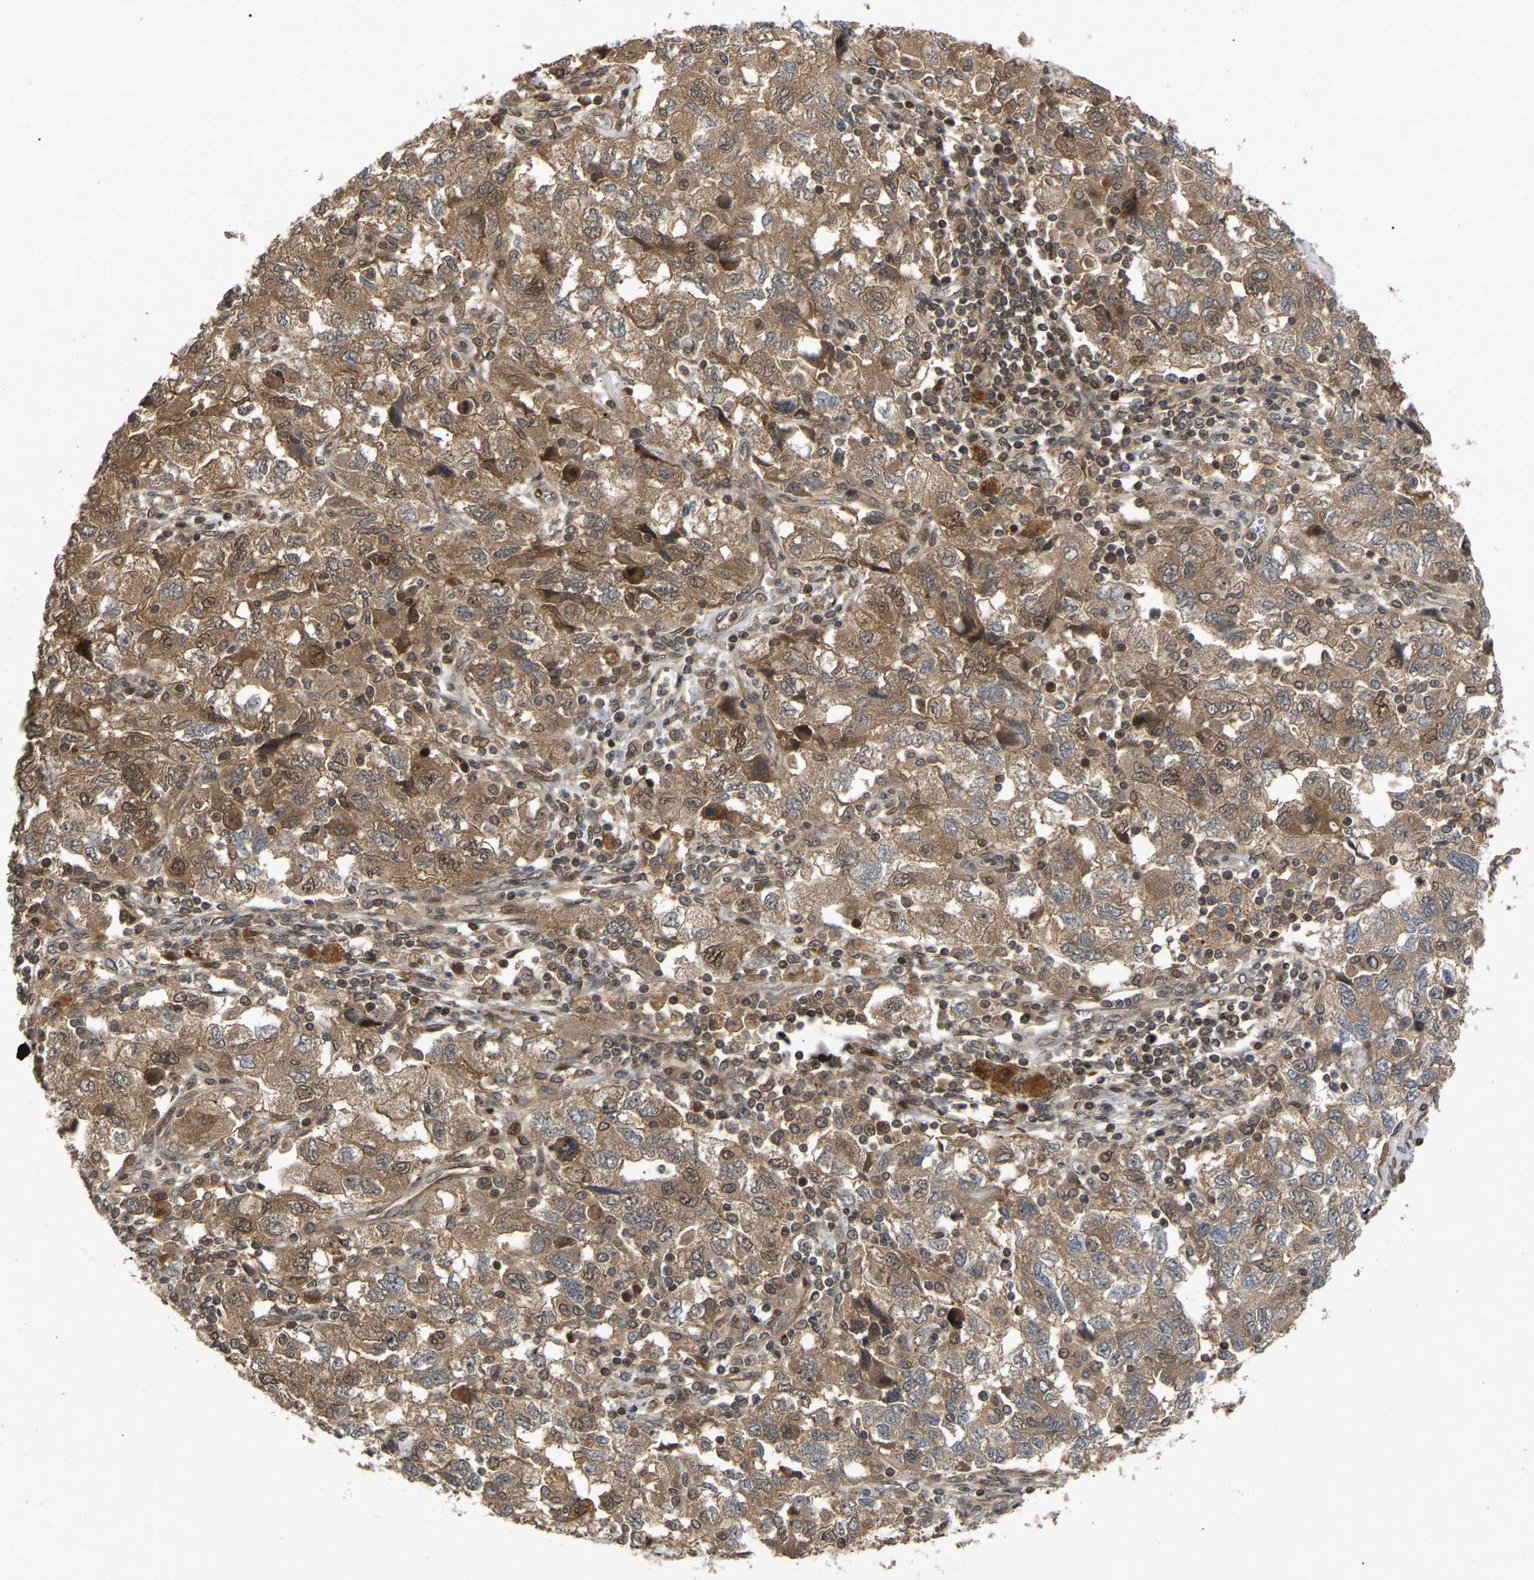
{"staining": {"intensity": "moderate", "quantity": ">75%", "location": "cytoplasmic/membranous,nuclear"}, "tissue": "ovarian cancer", "cell_type": "Tumor cells", "image_type": "cancer", "snomed": [{"axis": "morphology", "description": "Carcinoma, NOS"}, {"axis": "morphology", "description": "Cystadenocarcinoma, serous, NOS"}, {"axis": "topography", "description": "Ovary"}], "caption": "Moderate cytoplasmic/membranous and nuclear protein staining is seen in approximately >75% of tumor cells in ovarian serous cystadenocarcinoma.", "gene": "KIAA1549", "patient": {"sex": "female", "age": 69}}